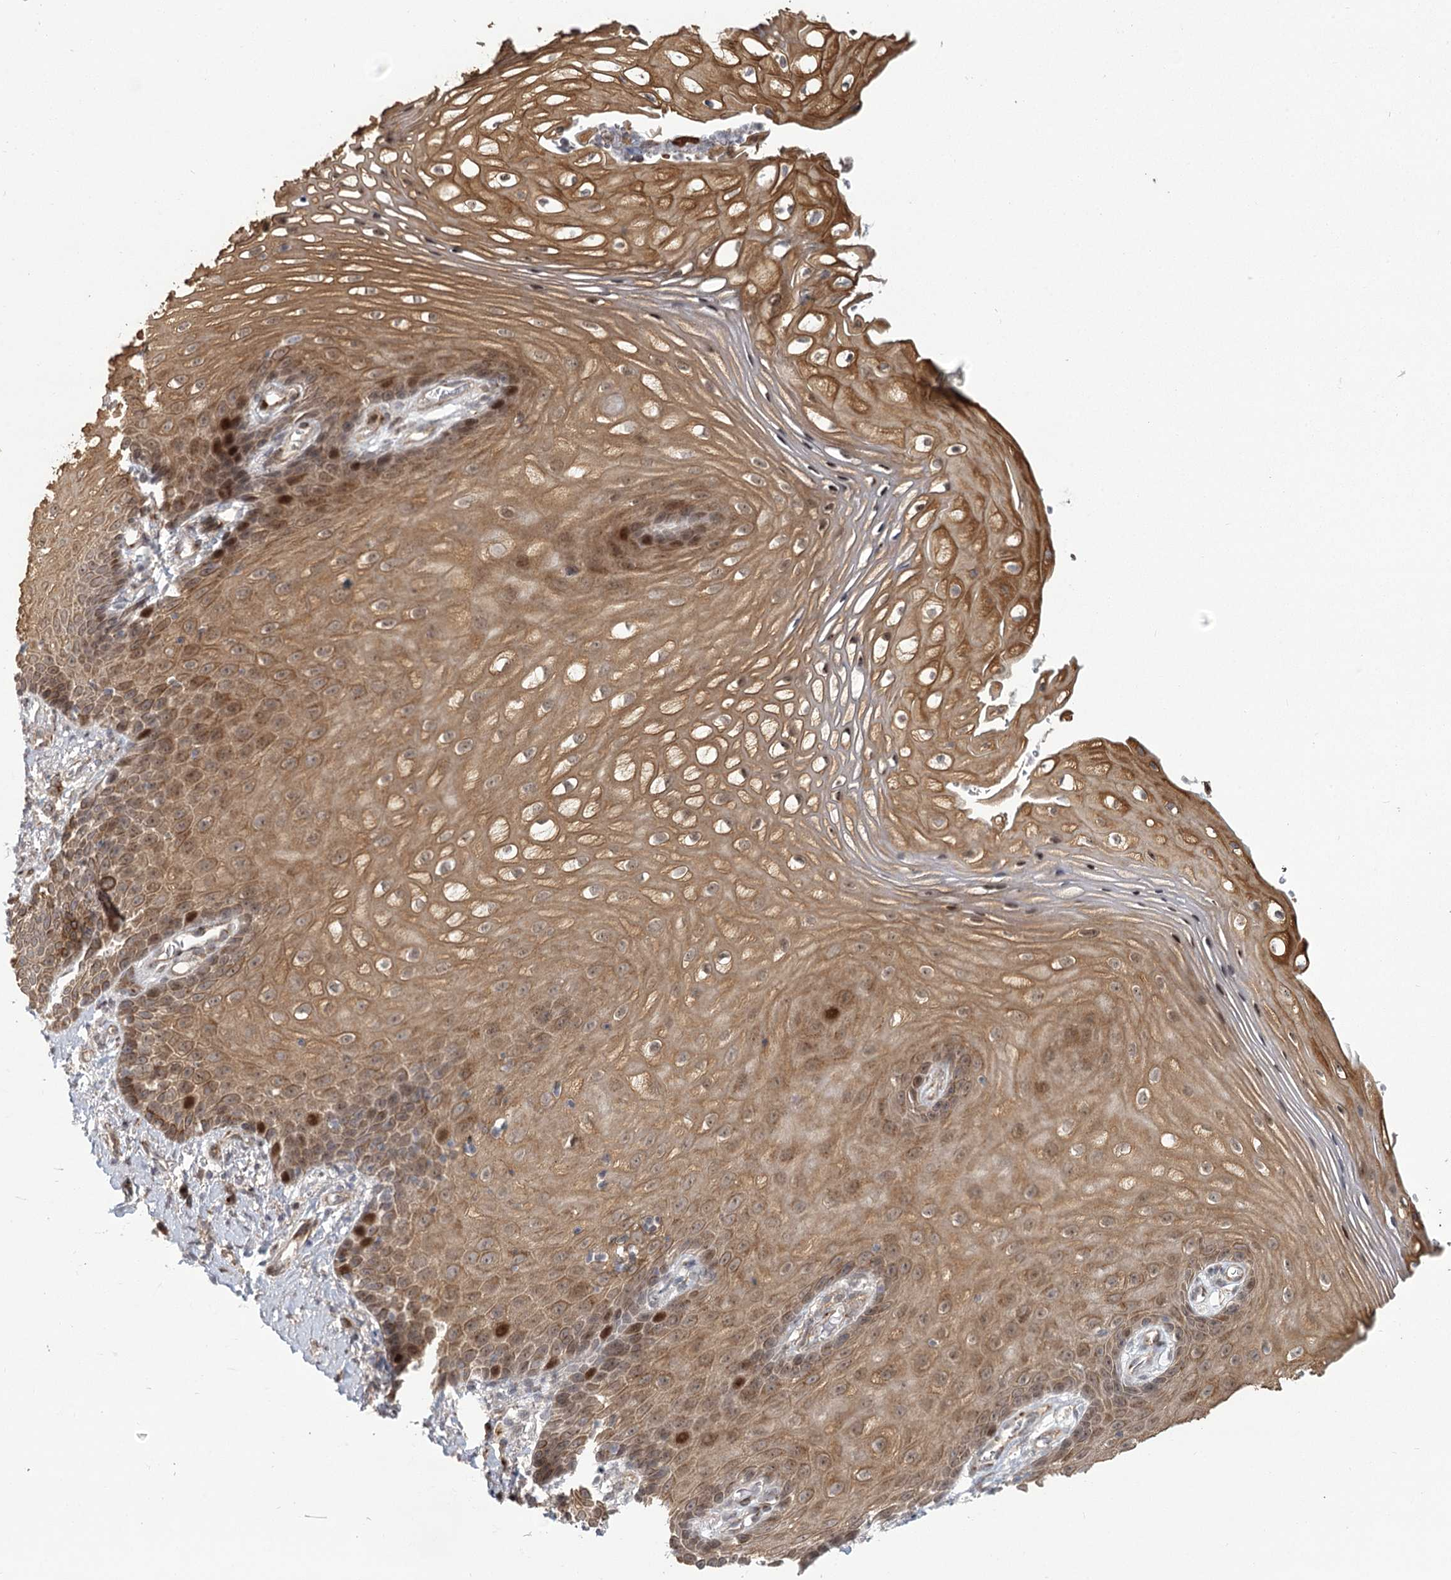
{"staining": {"intensity": "moderate", "quantity": ">75%", "location": "cytoplasmic/membranous,nuclear"}, "tissue": "vagina", "cell_type": "Squamous epithelial cells", "image_type": "normal", "snomed": [{"axis": "morphology", "description": "Normal tissue, NOS"}, {"axis": "topography", "description": "Vagina"}], "caption": "Squamous epithelial cells show medium levels of moderate cytoplasmic/membranous,nuclear staining in about >75% of cells in benign vagina. (Brightfield microscopy of DAB IHC at high magnification).", "gene": "PARM1", "patient": {"sex": "female", "age": 60}}